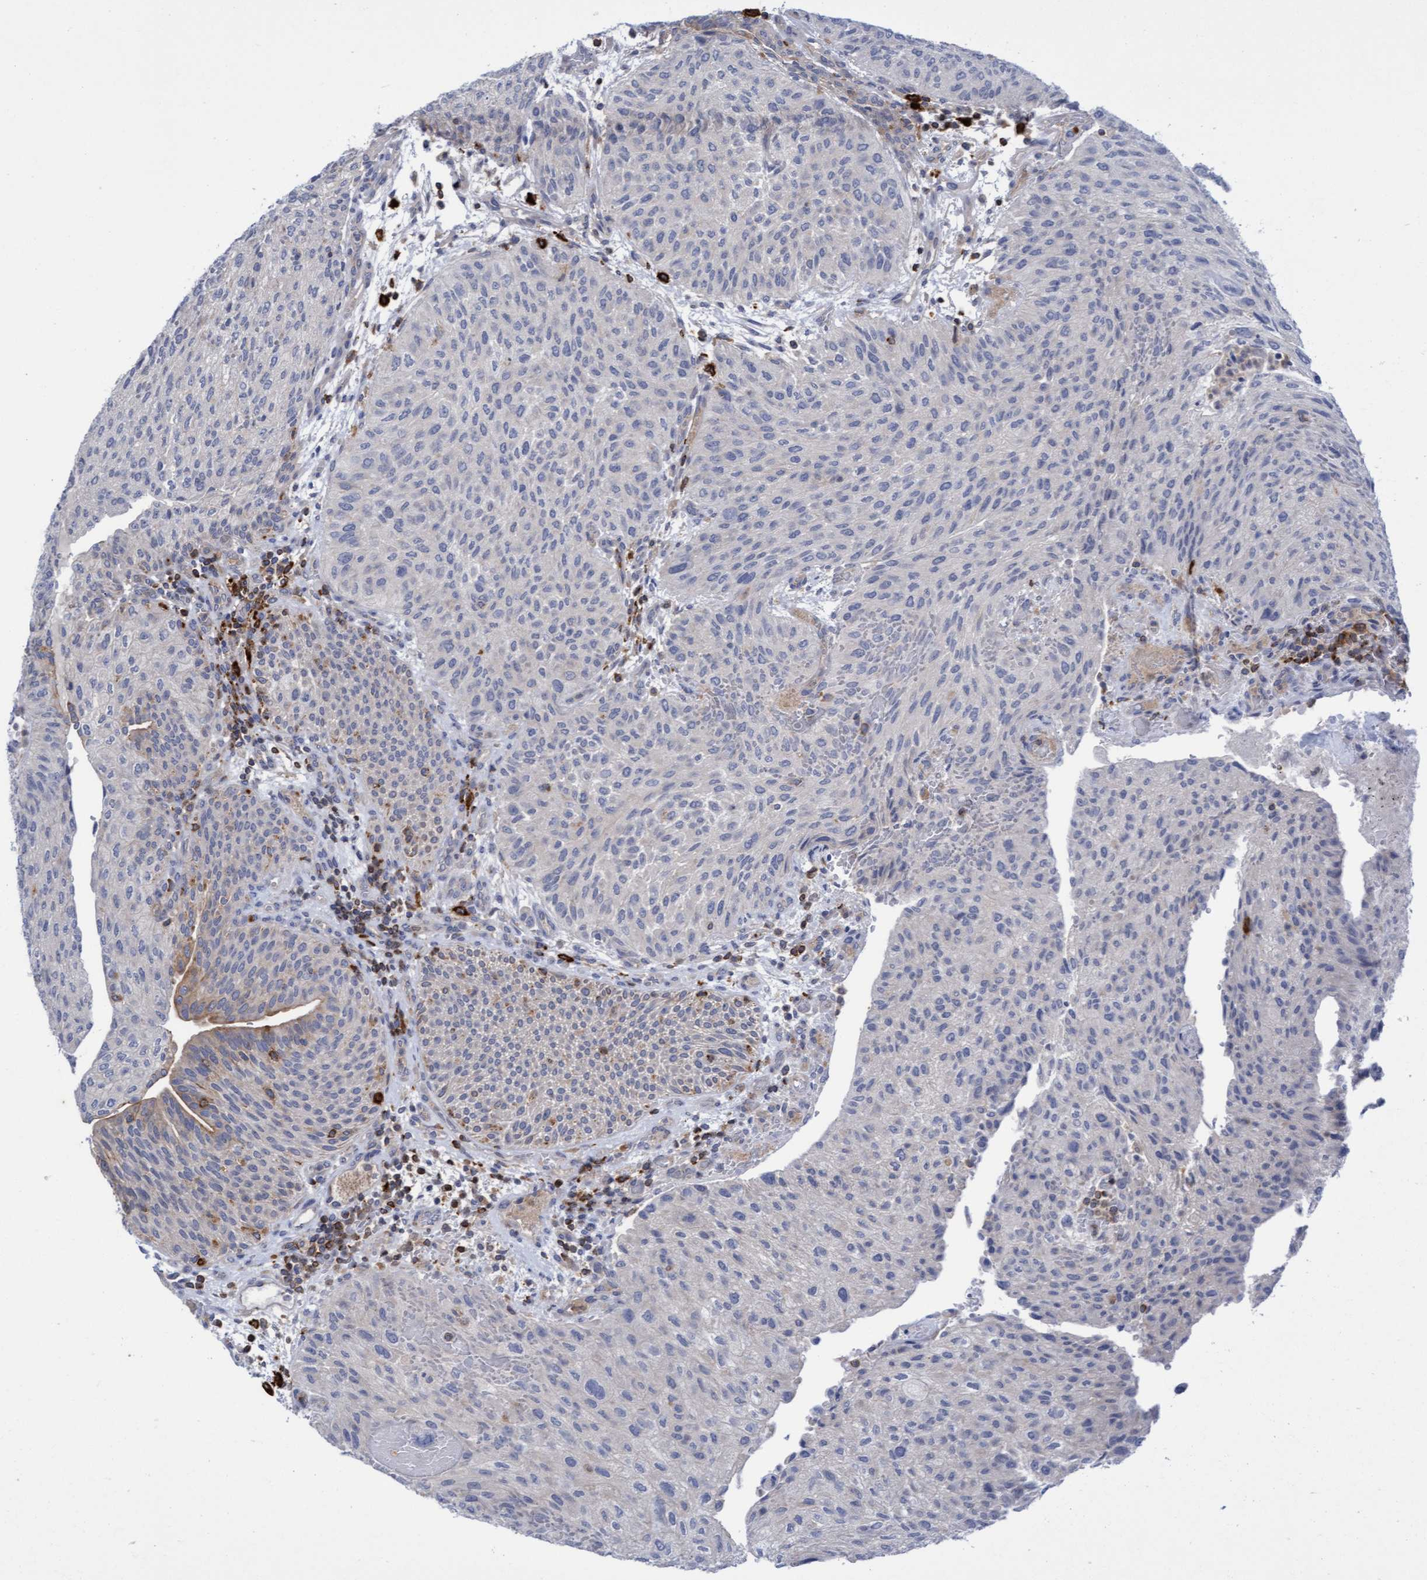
{"staining": {"intensity": "weak", "quantity": "<25%", "location": "cytoplasmic/membranous"}, "tissue": "urothelial cancer", "cell_type": "Tumor cells", "image_type": "cancer", "snomed": [{"axis": "morphology", "description": "Urothelial carcinoma, Low grade"}, {"axis": "morphology", "description": "Urothelial carcinoma, High grade"}, {"axis": "topography", "description": "Urinary bladder"}], "caption": "Immunohistochemistry (IHC) of human low-grade urothelial carcinoma displays no positivity in tumor cells.", "gene": "FNBP1", "patient": {"sex": "male", "age": 35}}